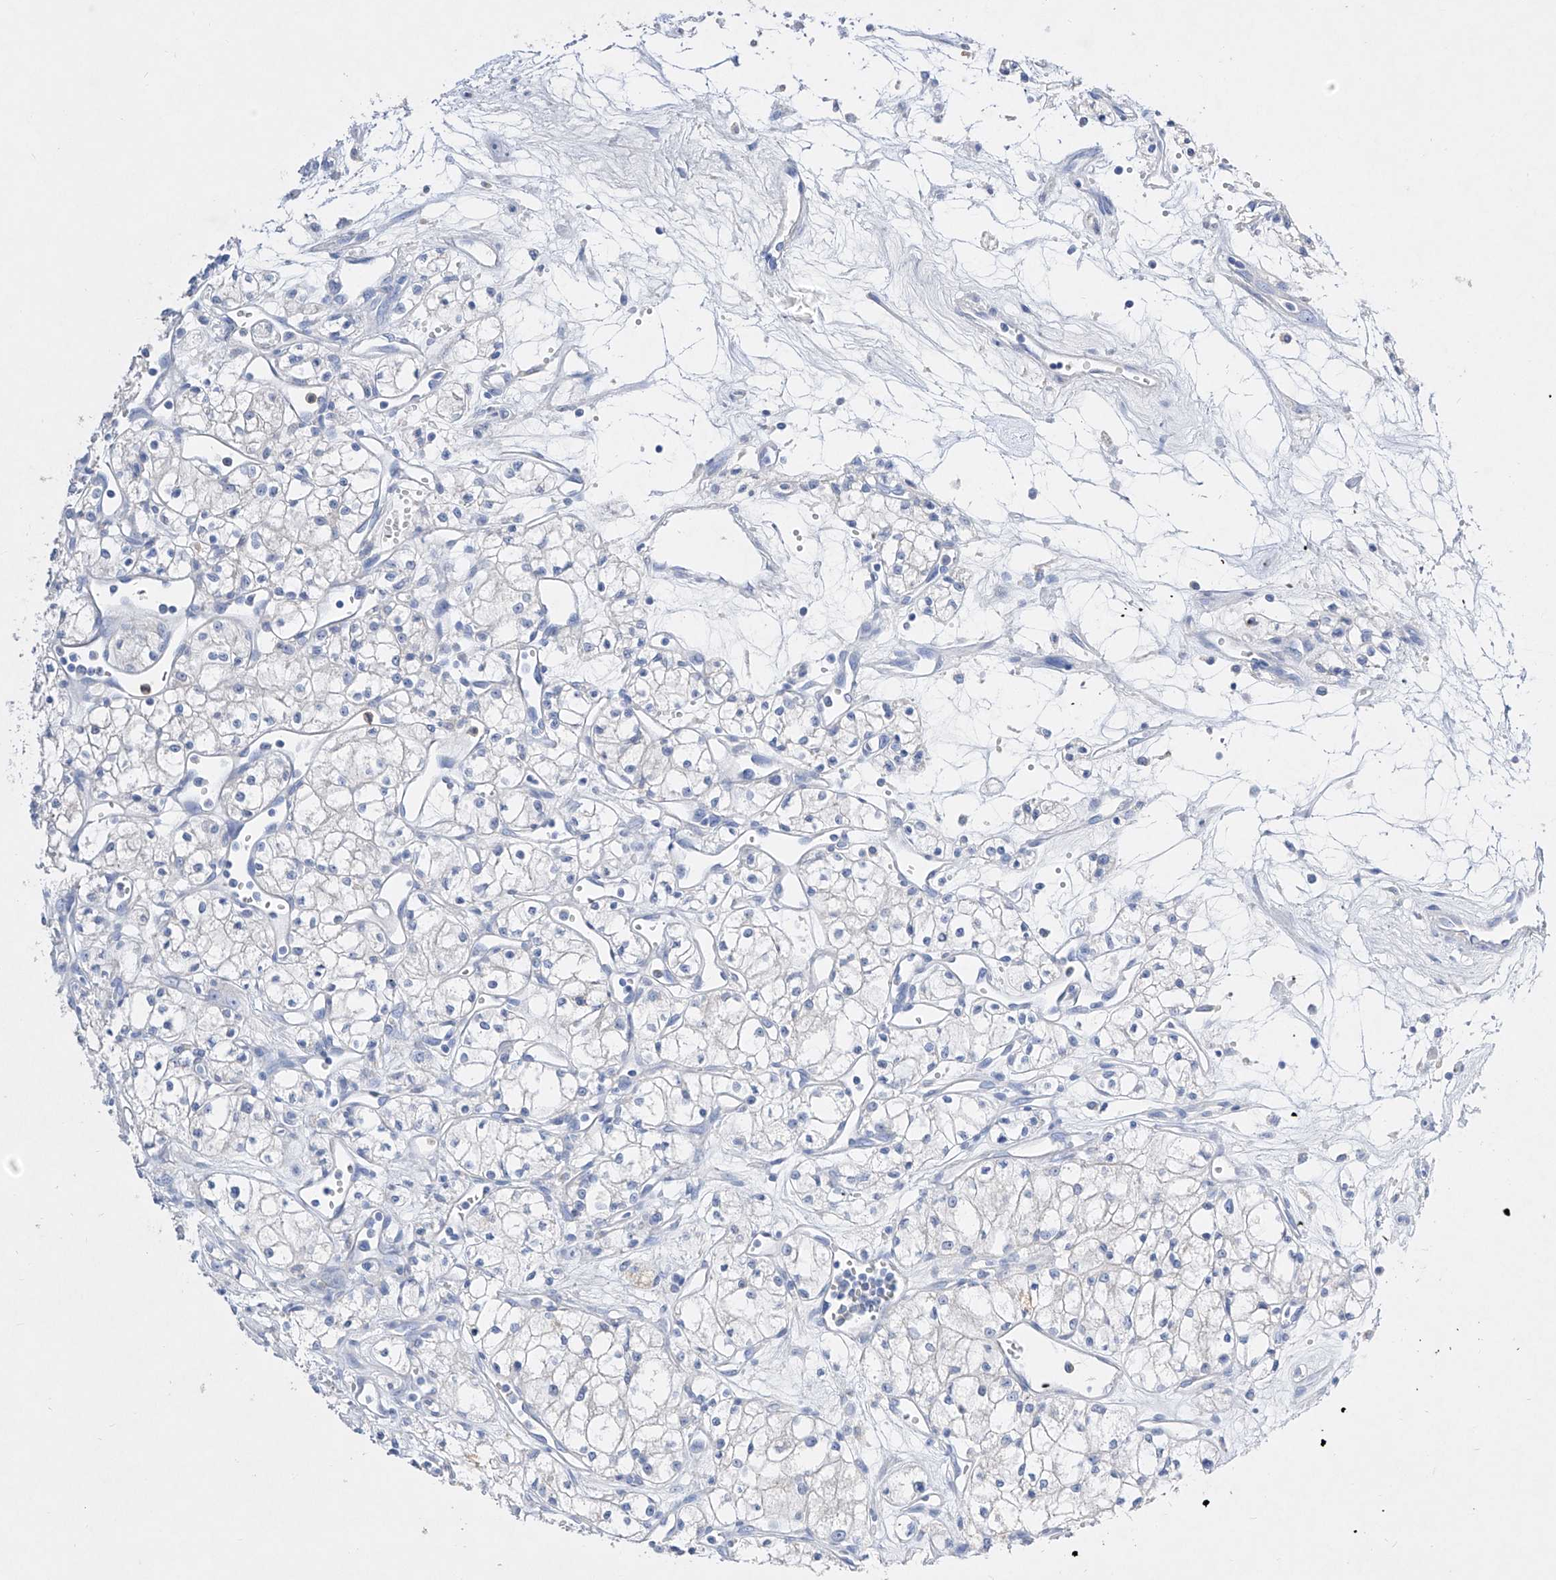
{"staining": {"intensity": "negative", "quantity": "none", "location": "none"}, "tissue": "renal cancer", "cell_type": "Tumor cells", "image_type": "cancer", "snomed": [{"axis": "morphology", "description": "Adenocarcinoma, NOS"}, {"axis": "topography", "description": "Kidney"}], "caption": "Immunohistochemical staining of human renal cancer (adenocarcinoma) reveals no significant staining in tumor cells.", "gene": "TM7SF2", "patient": {"sex": "male", "age": 59}}